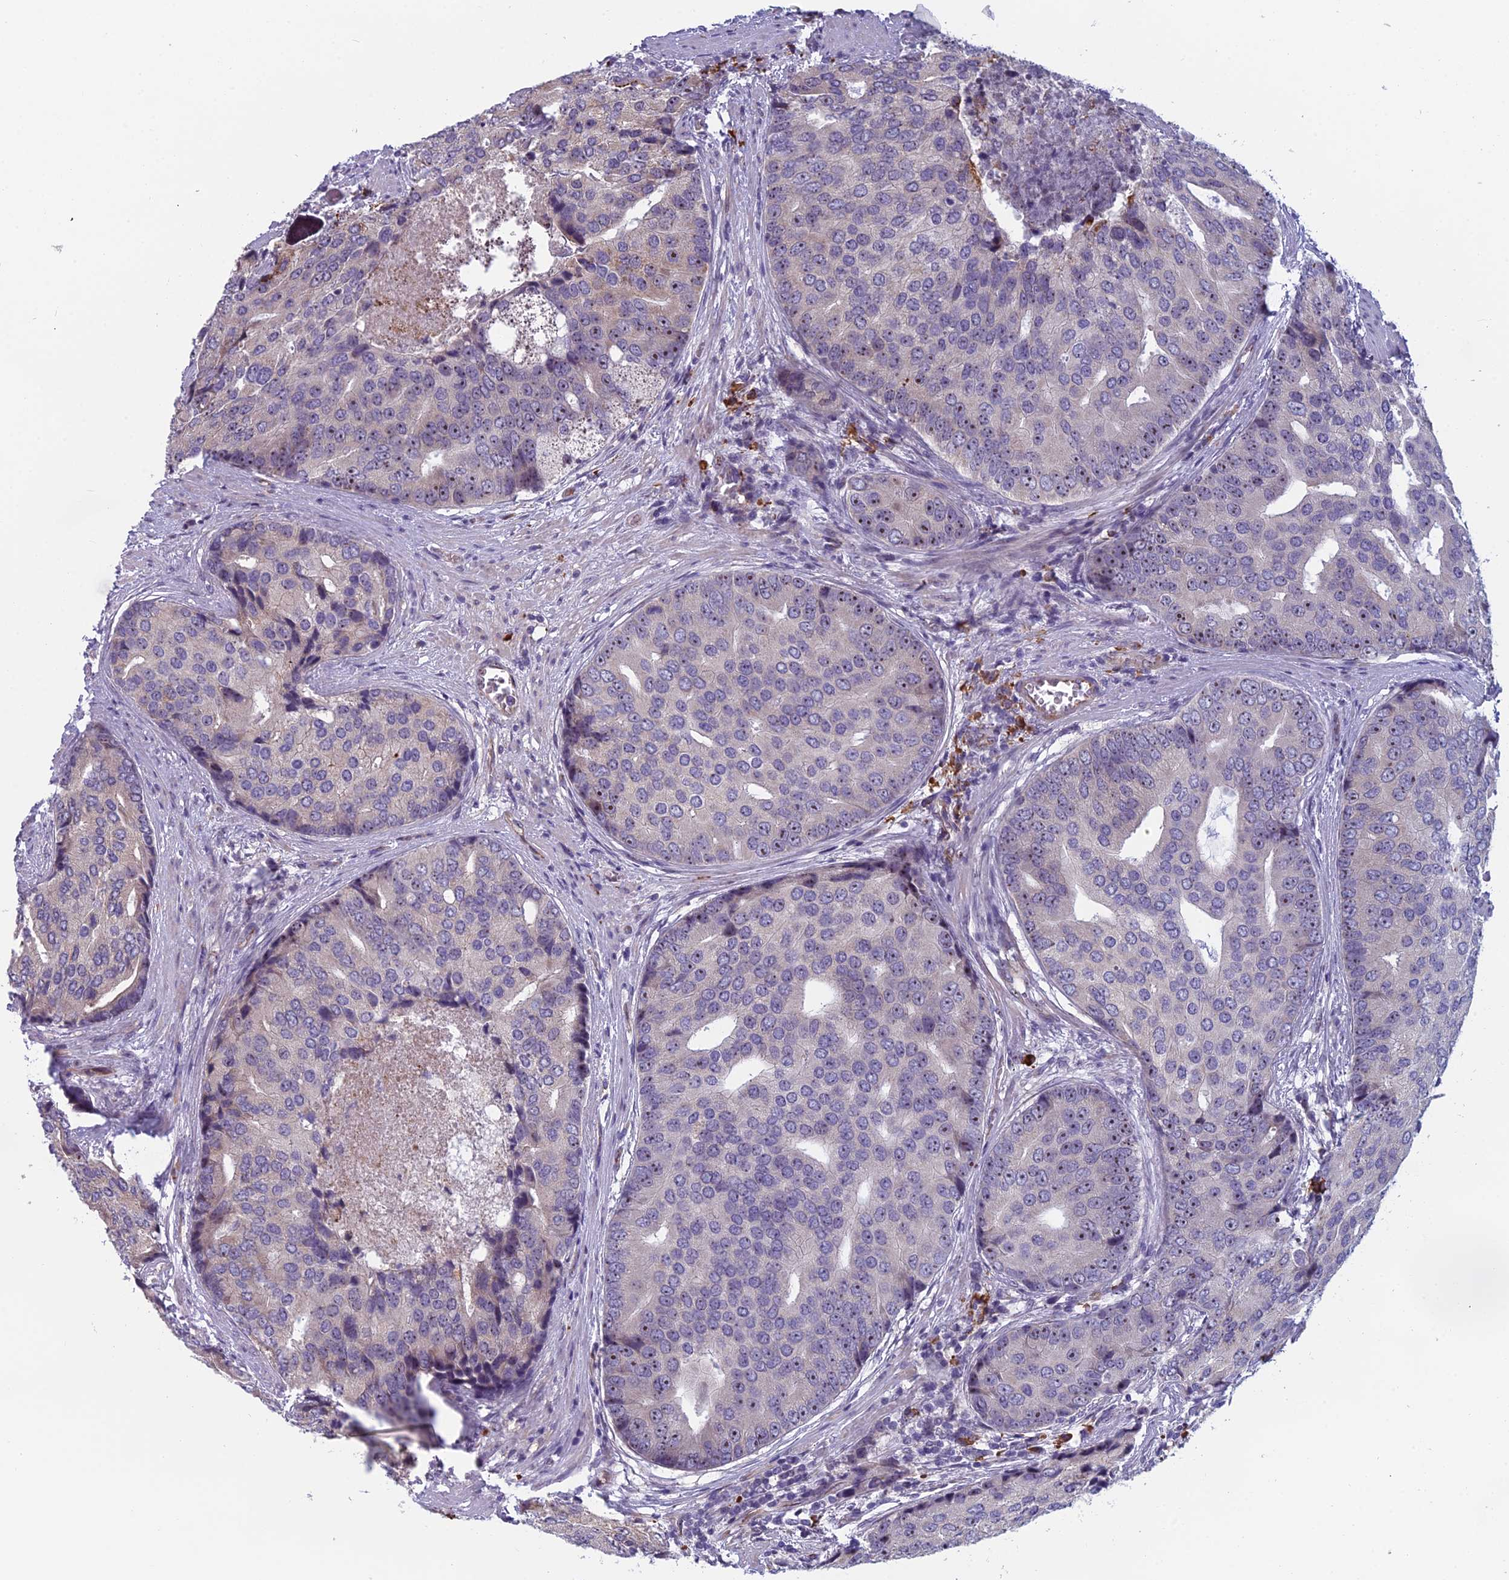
{"staining": {"intensity": "weak", "quantity": "<25%", "location": "nuclear"}, "tissue": "prostate cancer", "cell_type": "Tumor cells", "image_type": "cancer", "snomed": [{"axis": "morphology", "description": "Adenocarcinoma, High grade"}, {"axis": "topography", "description": "Prostate"}], "caption": "Adenocarcinoma (high-grade) (prostate) was stained to show a protein in brown. There is no significant expression in tumor cells.", "gene": "NOC2L", "patient": {"sex": "male", "age": 62}}